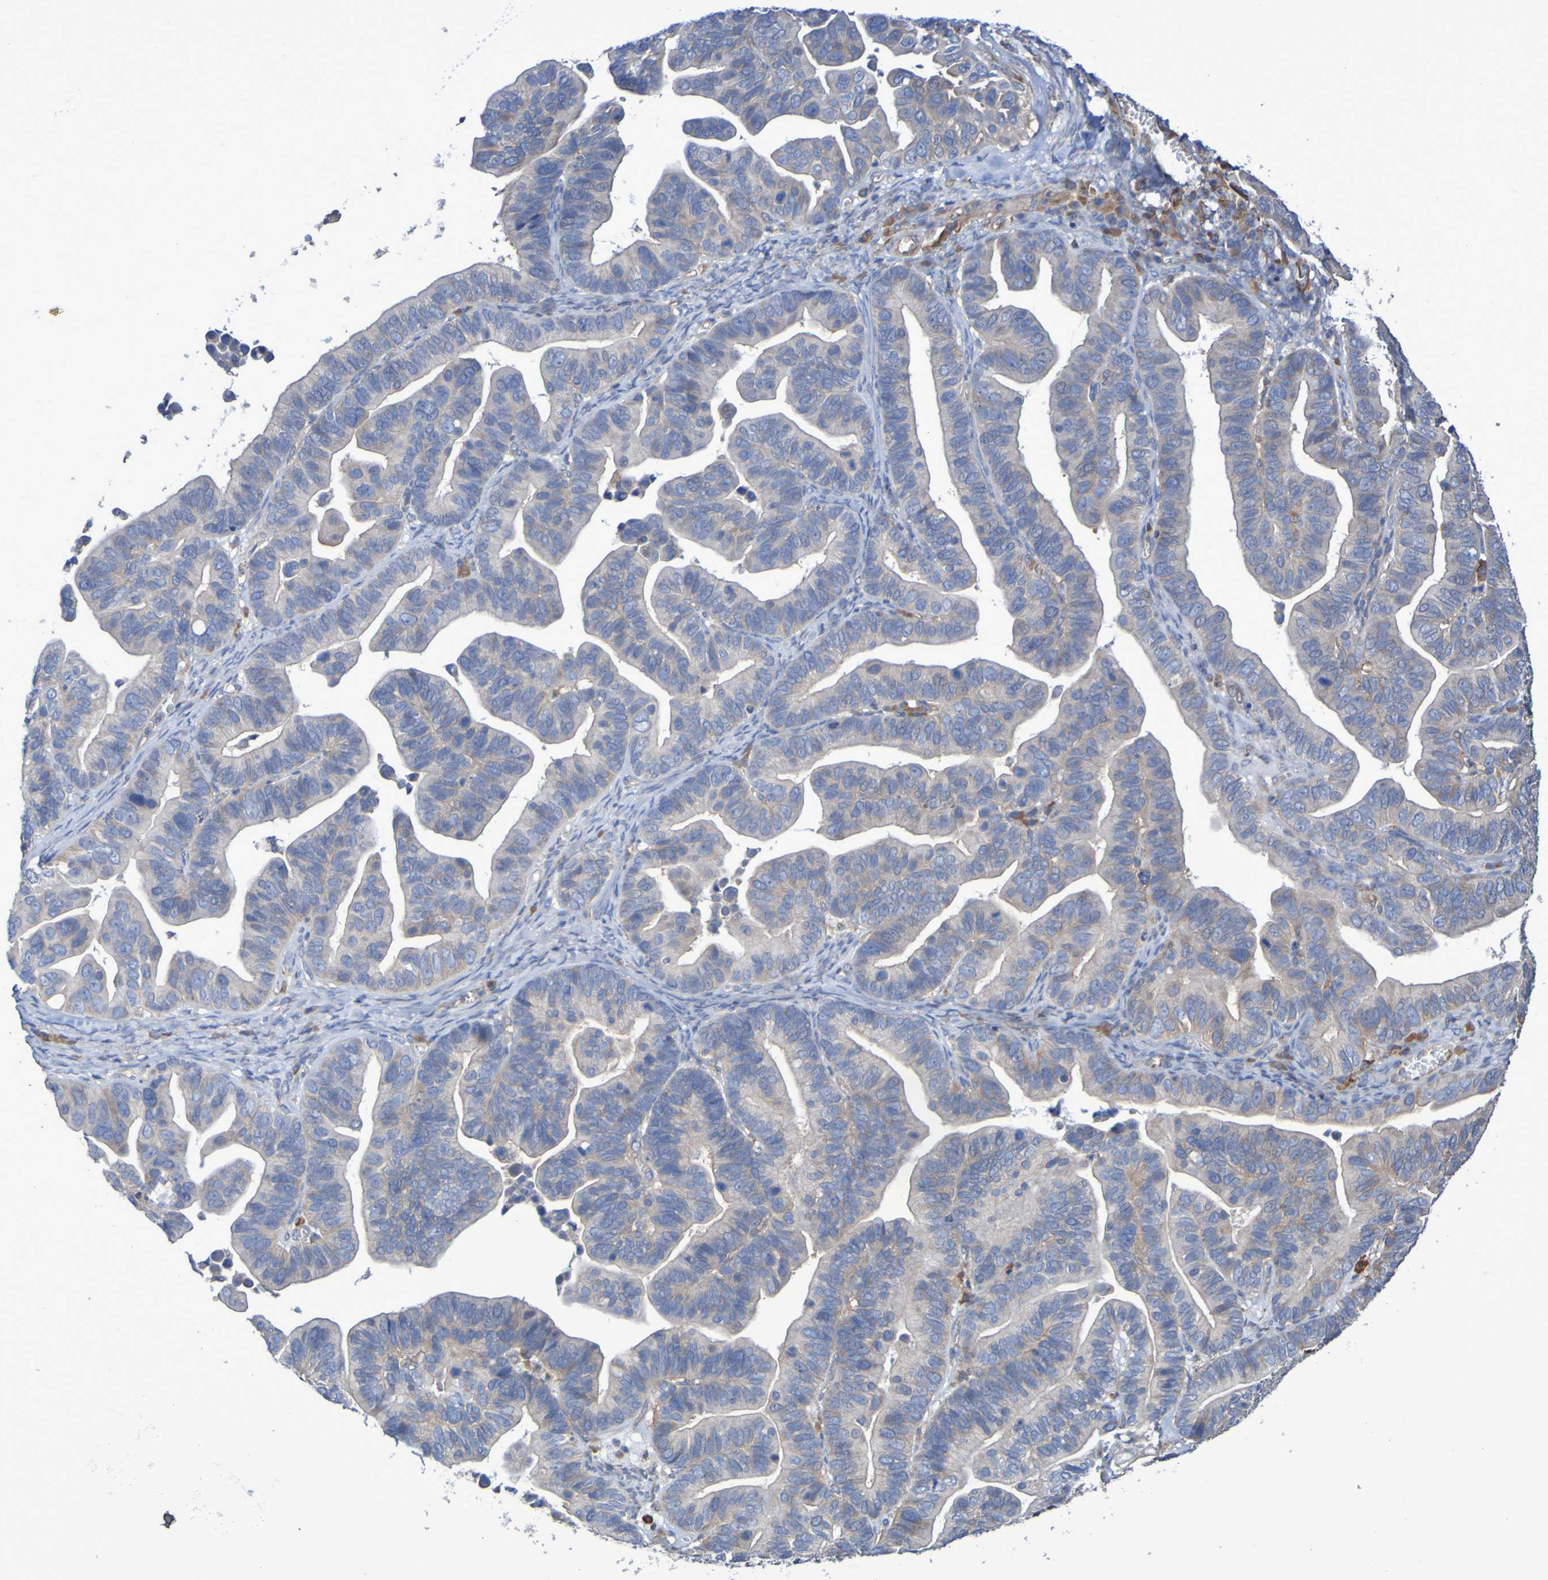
{"staining": {"intensity": "weak", "quantity": "<25%", "location": "cytoplasmic/membranous"}, "tissue": "ovarian cancer", "cell_type": "Tumor cells", "image_type": "cancer", "snomed": [{"axis": "morphology", "description": "Cystadenocarcinoma, serous, NOS"}, {"axis": "topography", "description": "Ovary"}], "caption": "High magnification brightfield microscopy of ovarian cancer (serous cystadenocarcinoma) stained with DAB (brown) and counterstained with hematoxylin (blue): tumor cells show no significant staining.", "gene": "SYNJ1", "patient": {"sex": "female", "age": 56}}